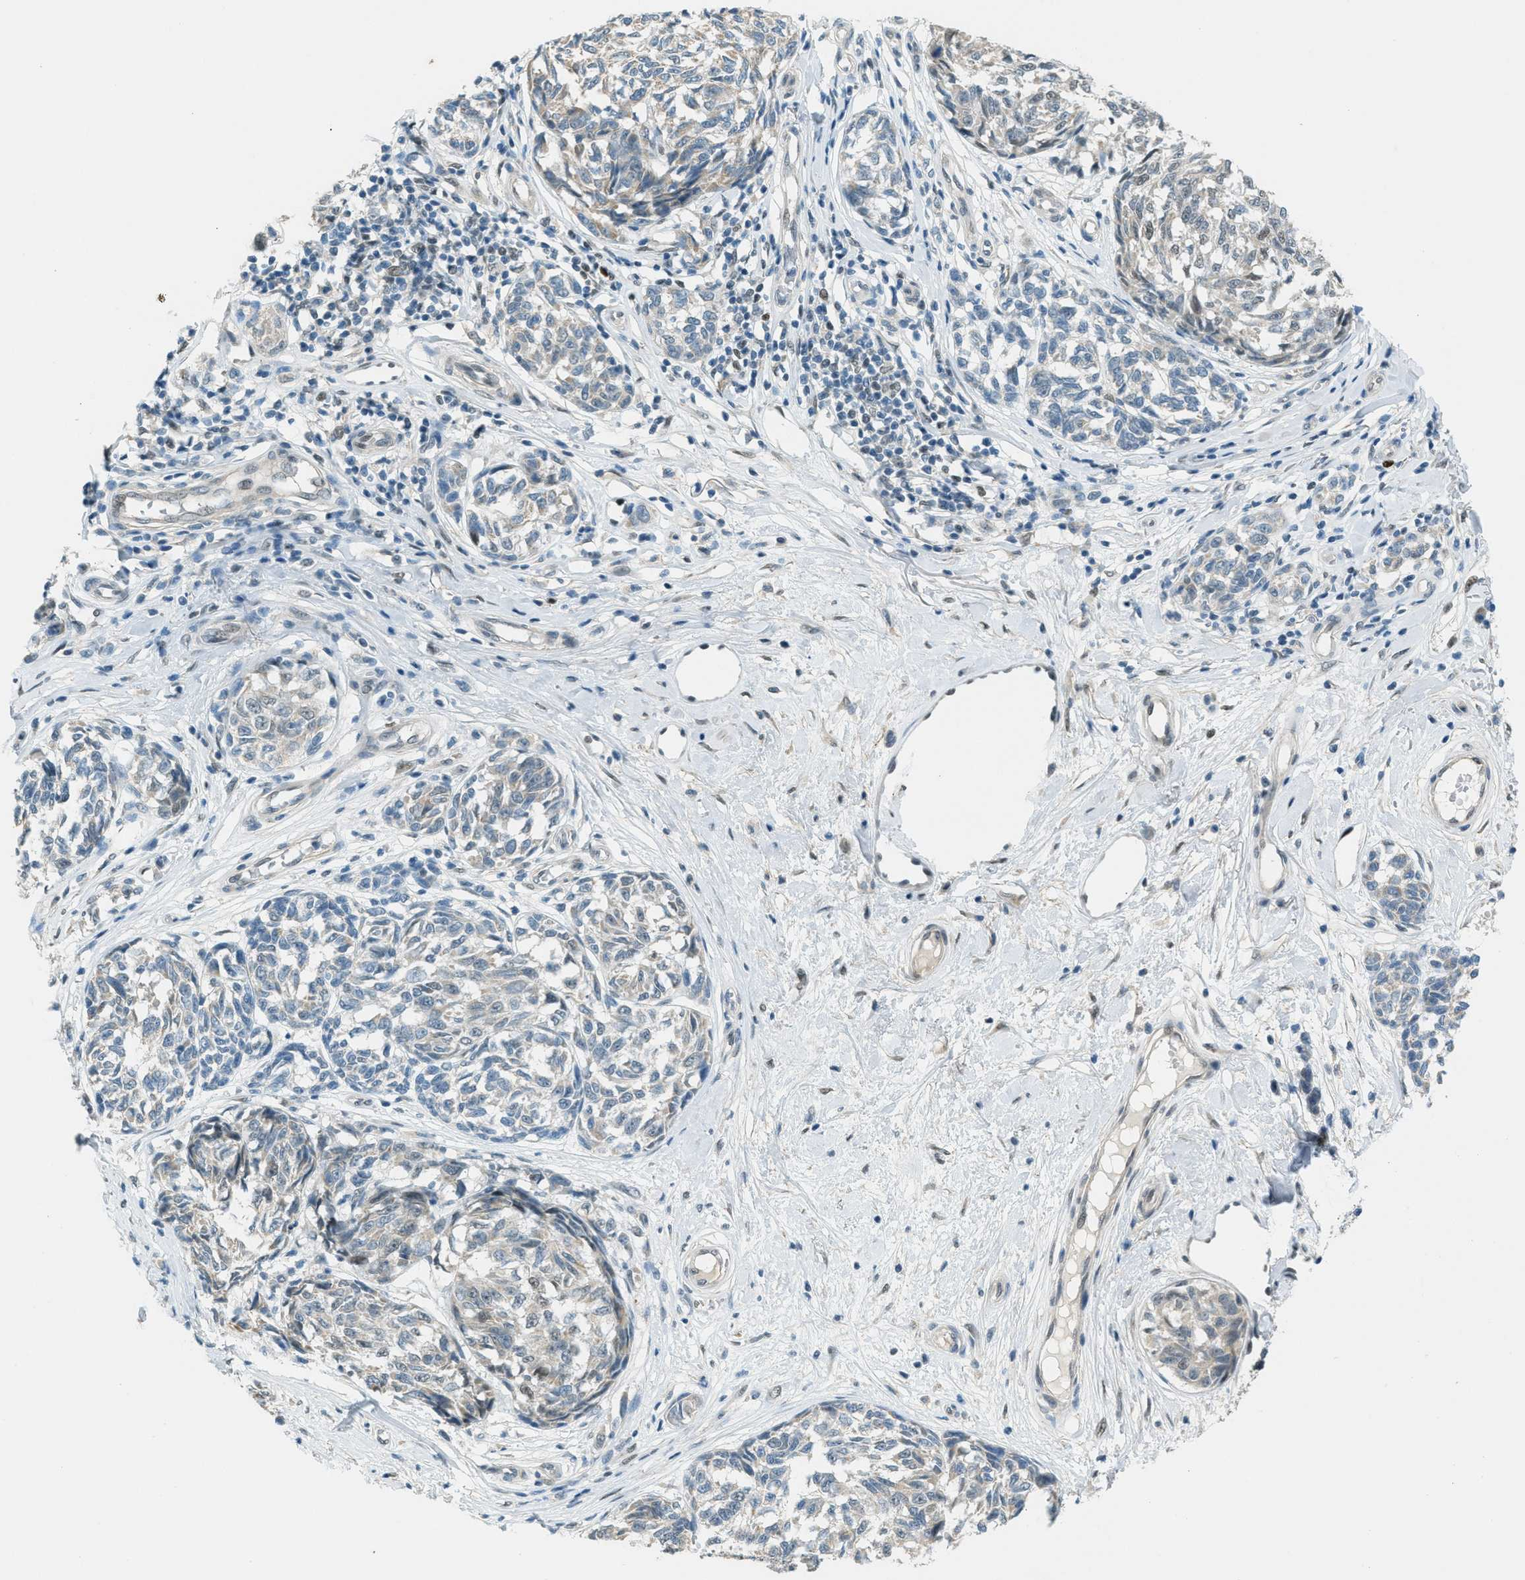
{"staining": {"intensity": "negative", "quantity": "none", "location": "none"}, "tissue": "melanoma", "cell_type": "Tumor cells", "image_type": "cancer", "snomed": [{"axis": "morphology", "description": "Malignant melanoma, NOS"}, {"axis": "topography", "description": "Skin"}], "caption": "Immunohistochemistry image of melanoma stained for a protein (brown), which shows no expression in tumor cells.", "gene": "TCF3", "patient": {"sex": "female", "age": 64}}